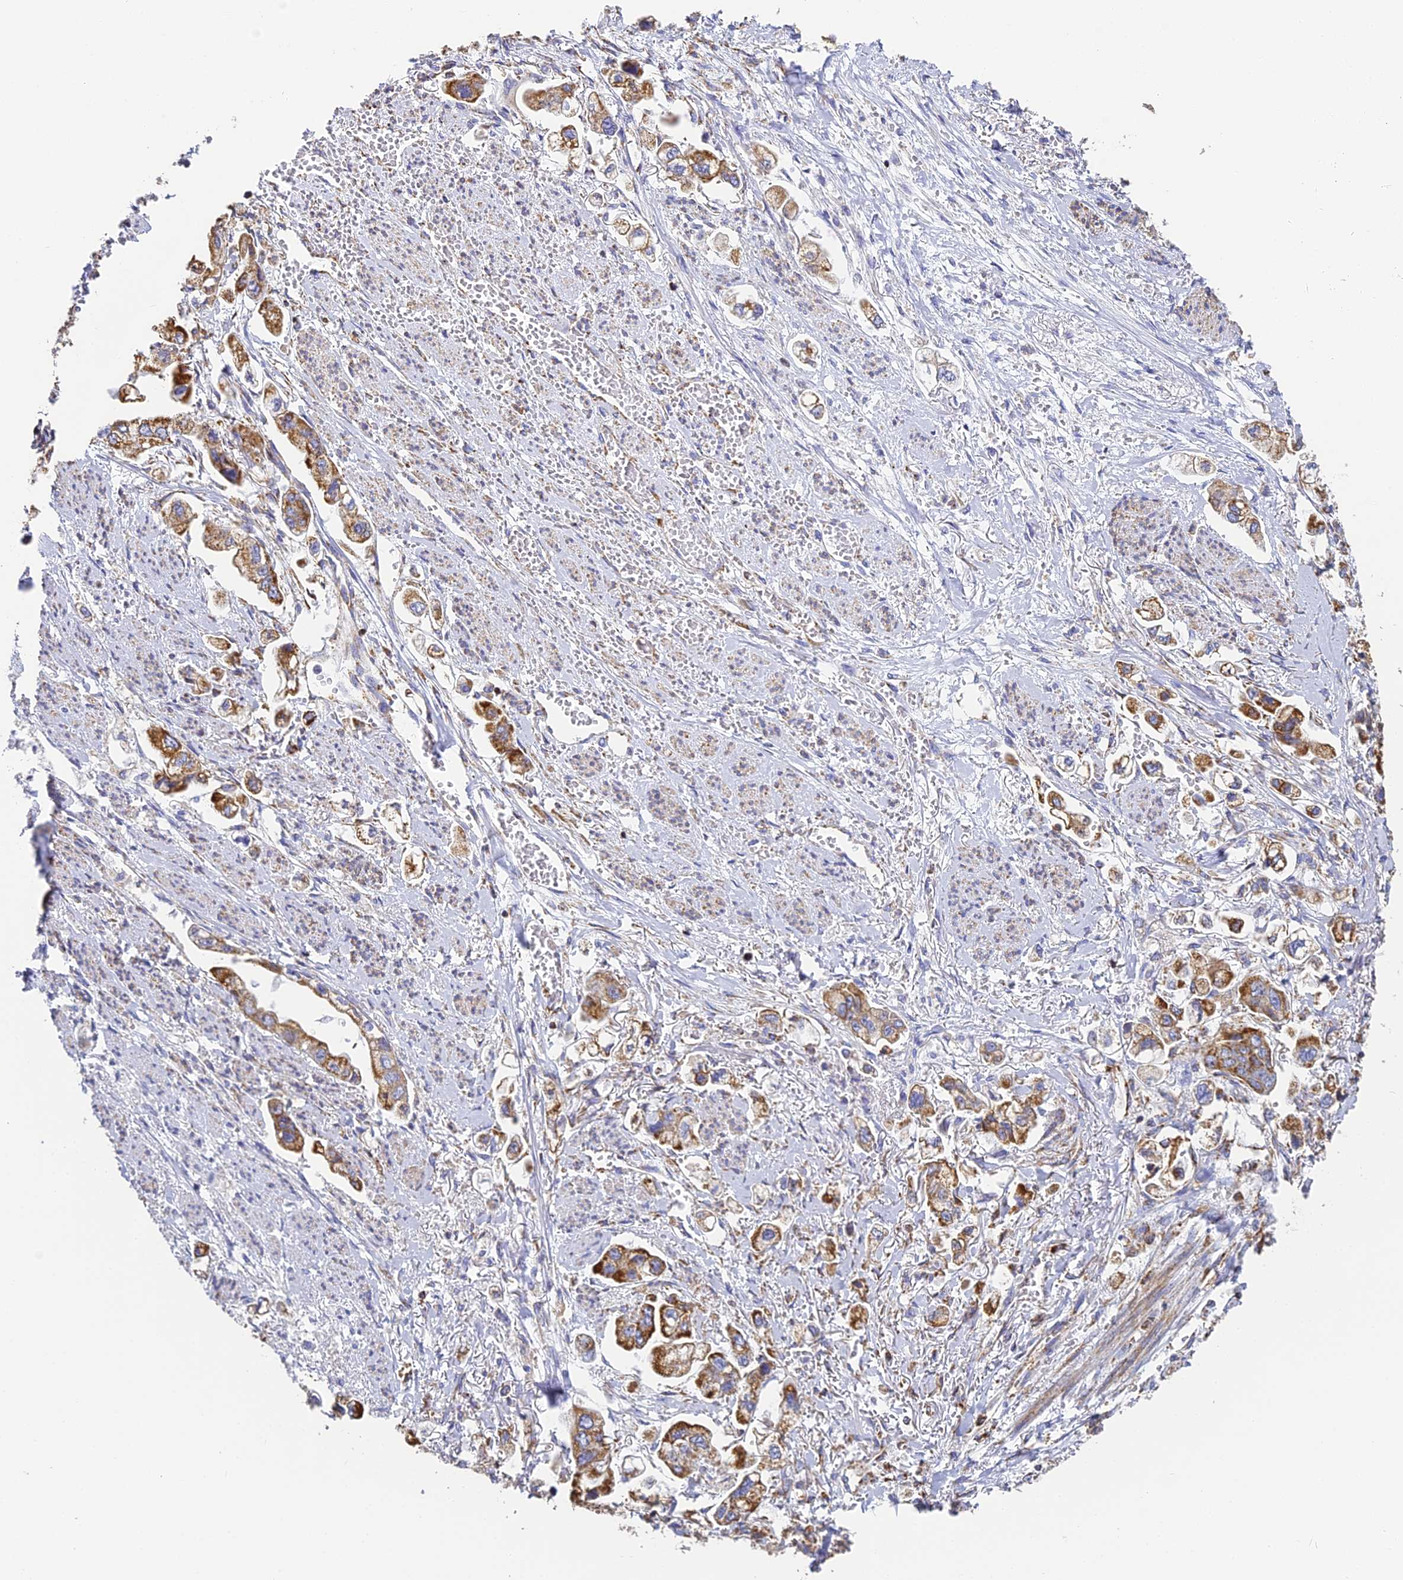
{"staining": {"intensity": "strong", "quantity": ">75%", "location": "cytoplasmic/membranous"}, "tissue": "stomach cancer", "cell_type": "Tumor cells", "image_type": "cancer", "snomed": [{"axis": "morphology", "description": "Adenocarcinoma, NOS"}, {"axis": "topography", "description": "Stomach"}], "caption": "Protein expression analysis of human adenocarcinoma (stomach) reveals strong cytoplasmic/membranous expression in about >75% of tumor cells. (IHC, brightfield microscopy, high magnification).", "gene": "COX6C", "patient": {"sex": "male", "age": 62}}